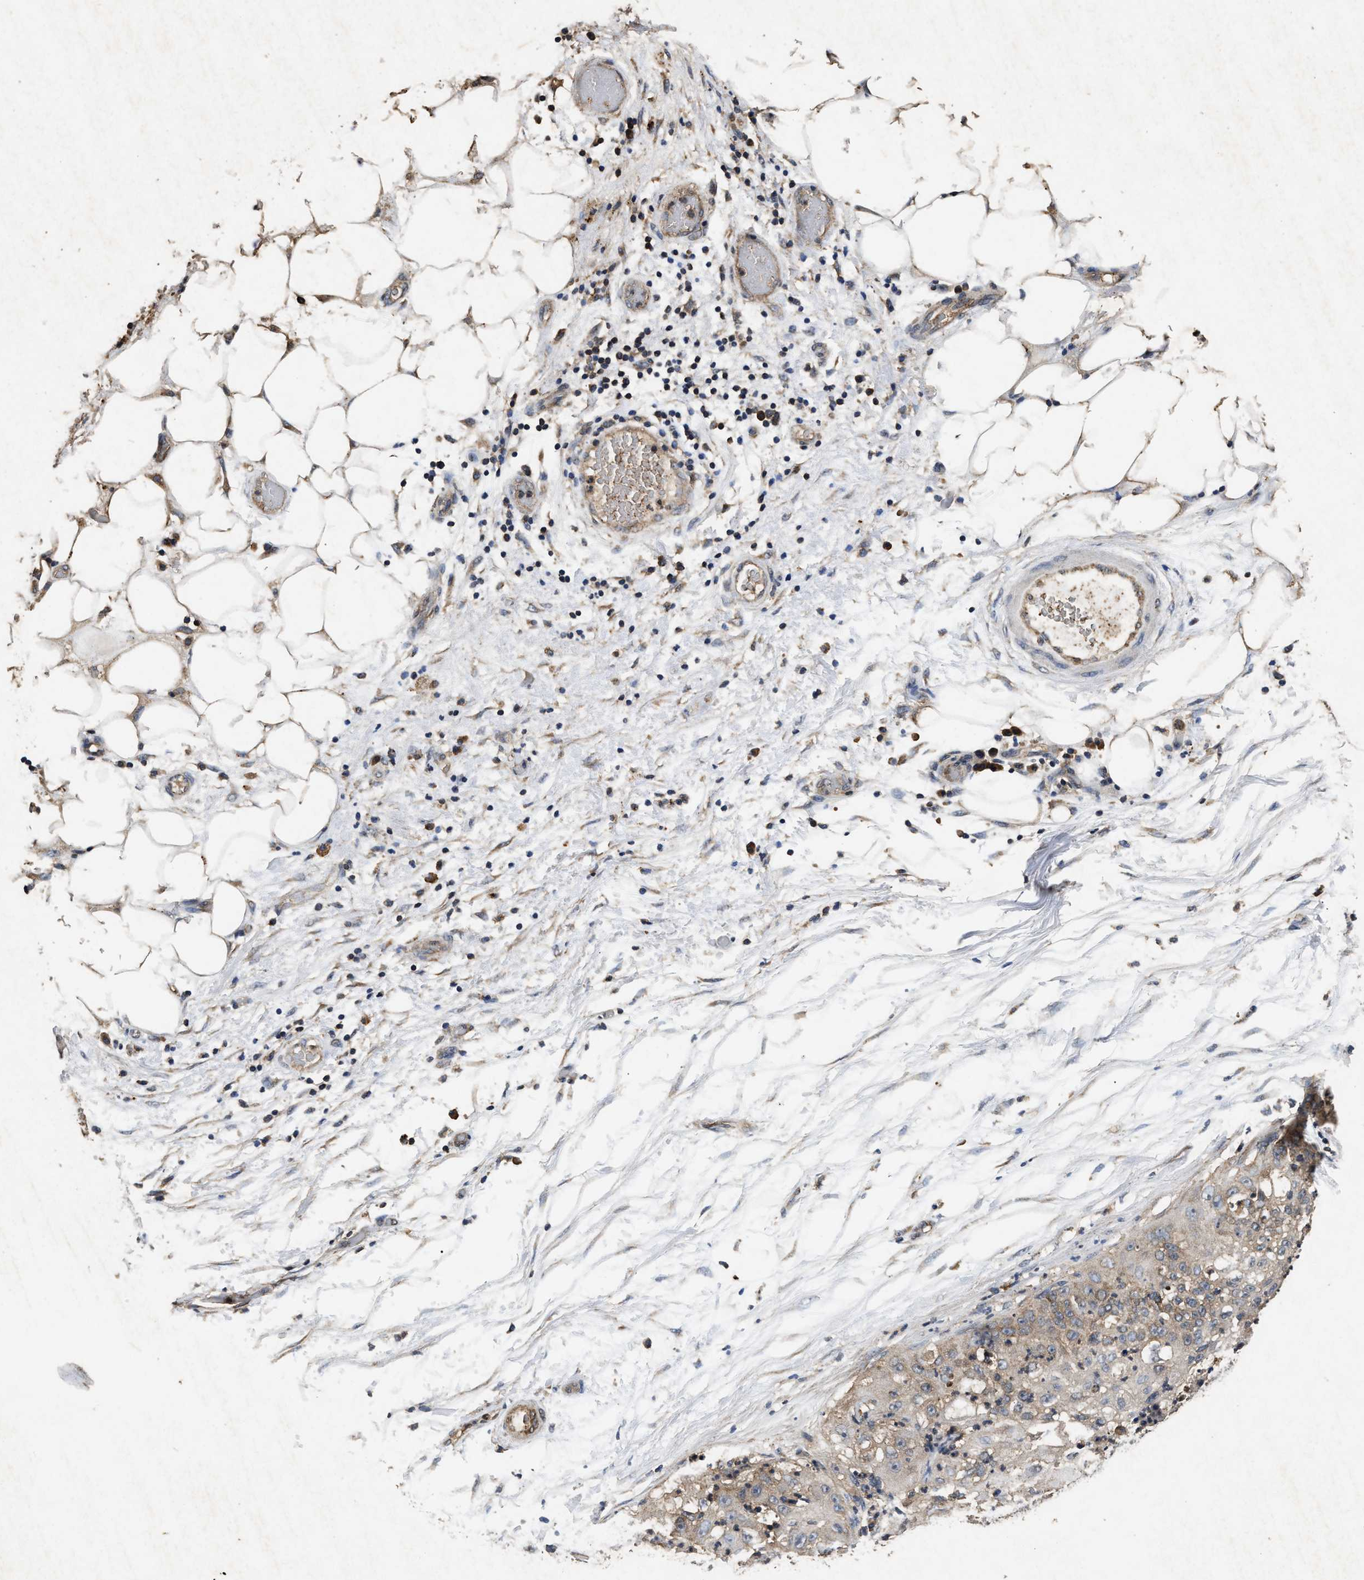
{"staining": {"intensity": "moderate", "quantity": "<25%", "location": "cytoplasmic/membranous"}, "tissue": "lung cancer", "cell_type": "Tumor cells", "image_type": "cancer", "snomed": [{"axis": "morphology", "description": "Inflammation, NOS"}, {"axis": "morphology", "description": "Squamous cell carcinoma, NOS"}, {"axis": "topography", "description": "Lymph node"}, {"axis": "topography", "description": "Soft tissue"}, {"axis": "topography", "description": "Lung"}], "caption": "Immunohistochemical staining of human squamous cell carcinoma (lung) displays low levels of moderate cytoplasmic/membranous expression in about <25% of tumor cells.", "gene": "PDAP1", "patient": {"sex": "male", "age": 66}}